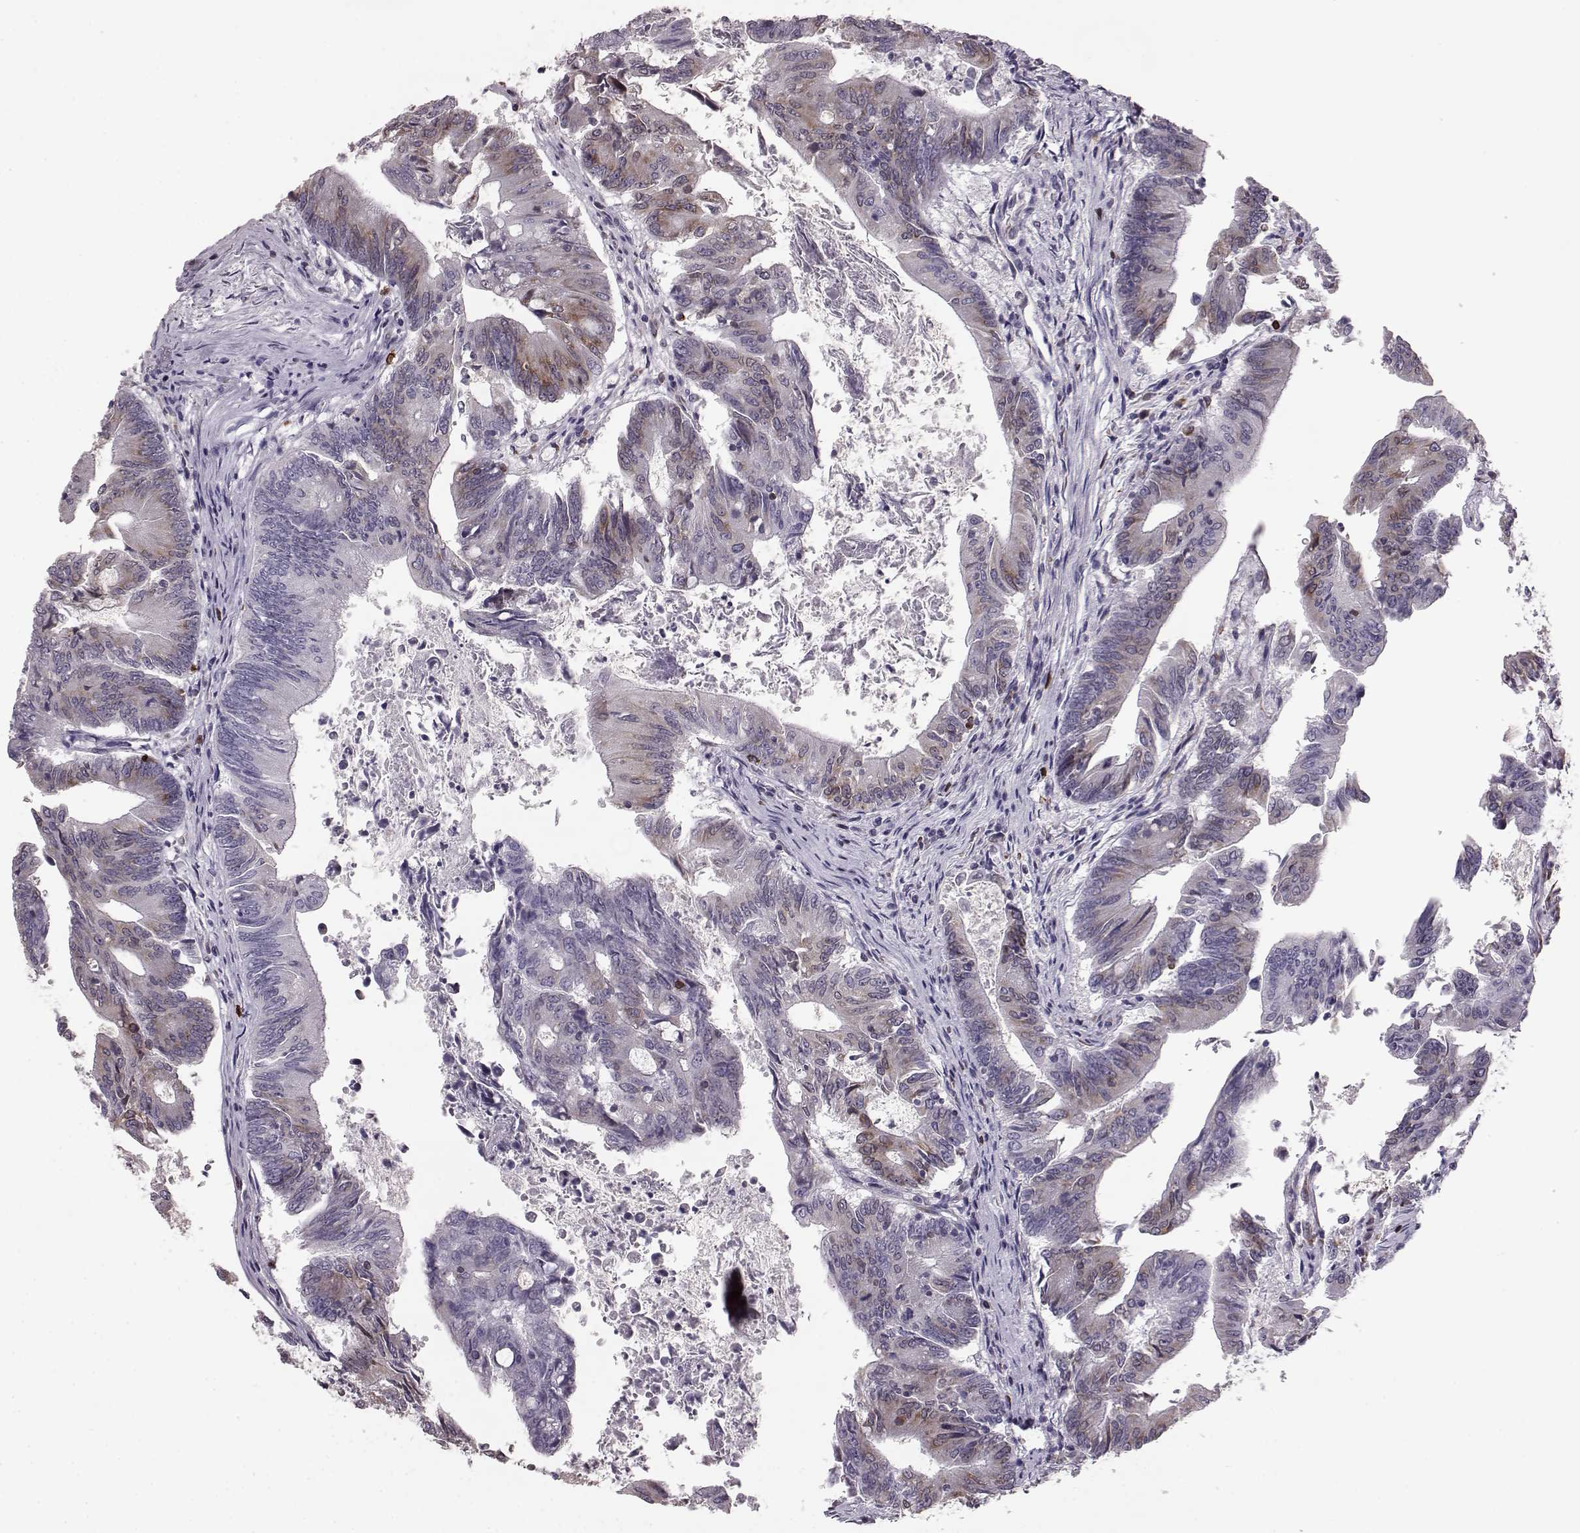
{"staining": {"intensity": "moderate", "quantity": "<25%", "location": "cytoplasmic/membranous"}, "tissue": "colorectal cancer", "cell_type": "Tumor cells", "image_type": "cancer", "snomed": [{"axis": "morphology", "description": "Adenocarcinoma, NOS"}, {"axis": "topography", "description": "Colon"}], "caption": "Tumor cells reveal low levels of moderate cytoplasmic/membranous expression in approximately <25% of cells in adenocarcinoma (colorectal). (Stains: DAB (3,3'-diaminobenzidine) in brown, nuclei in blue, Microscopy: brightfield microscopy at high magnification).", "gene": "ELOVL5", "patient": {"sex": "female", "age": 70}}